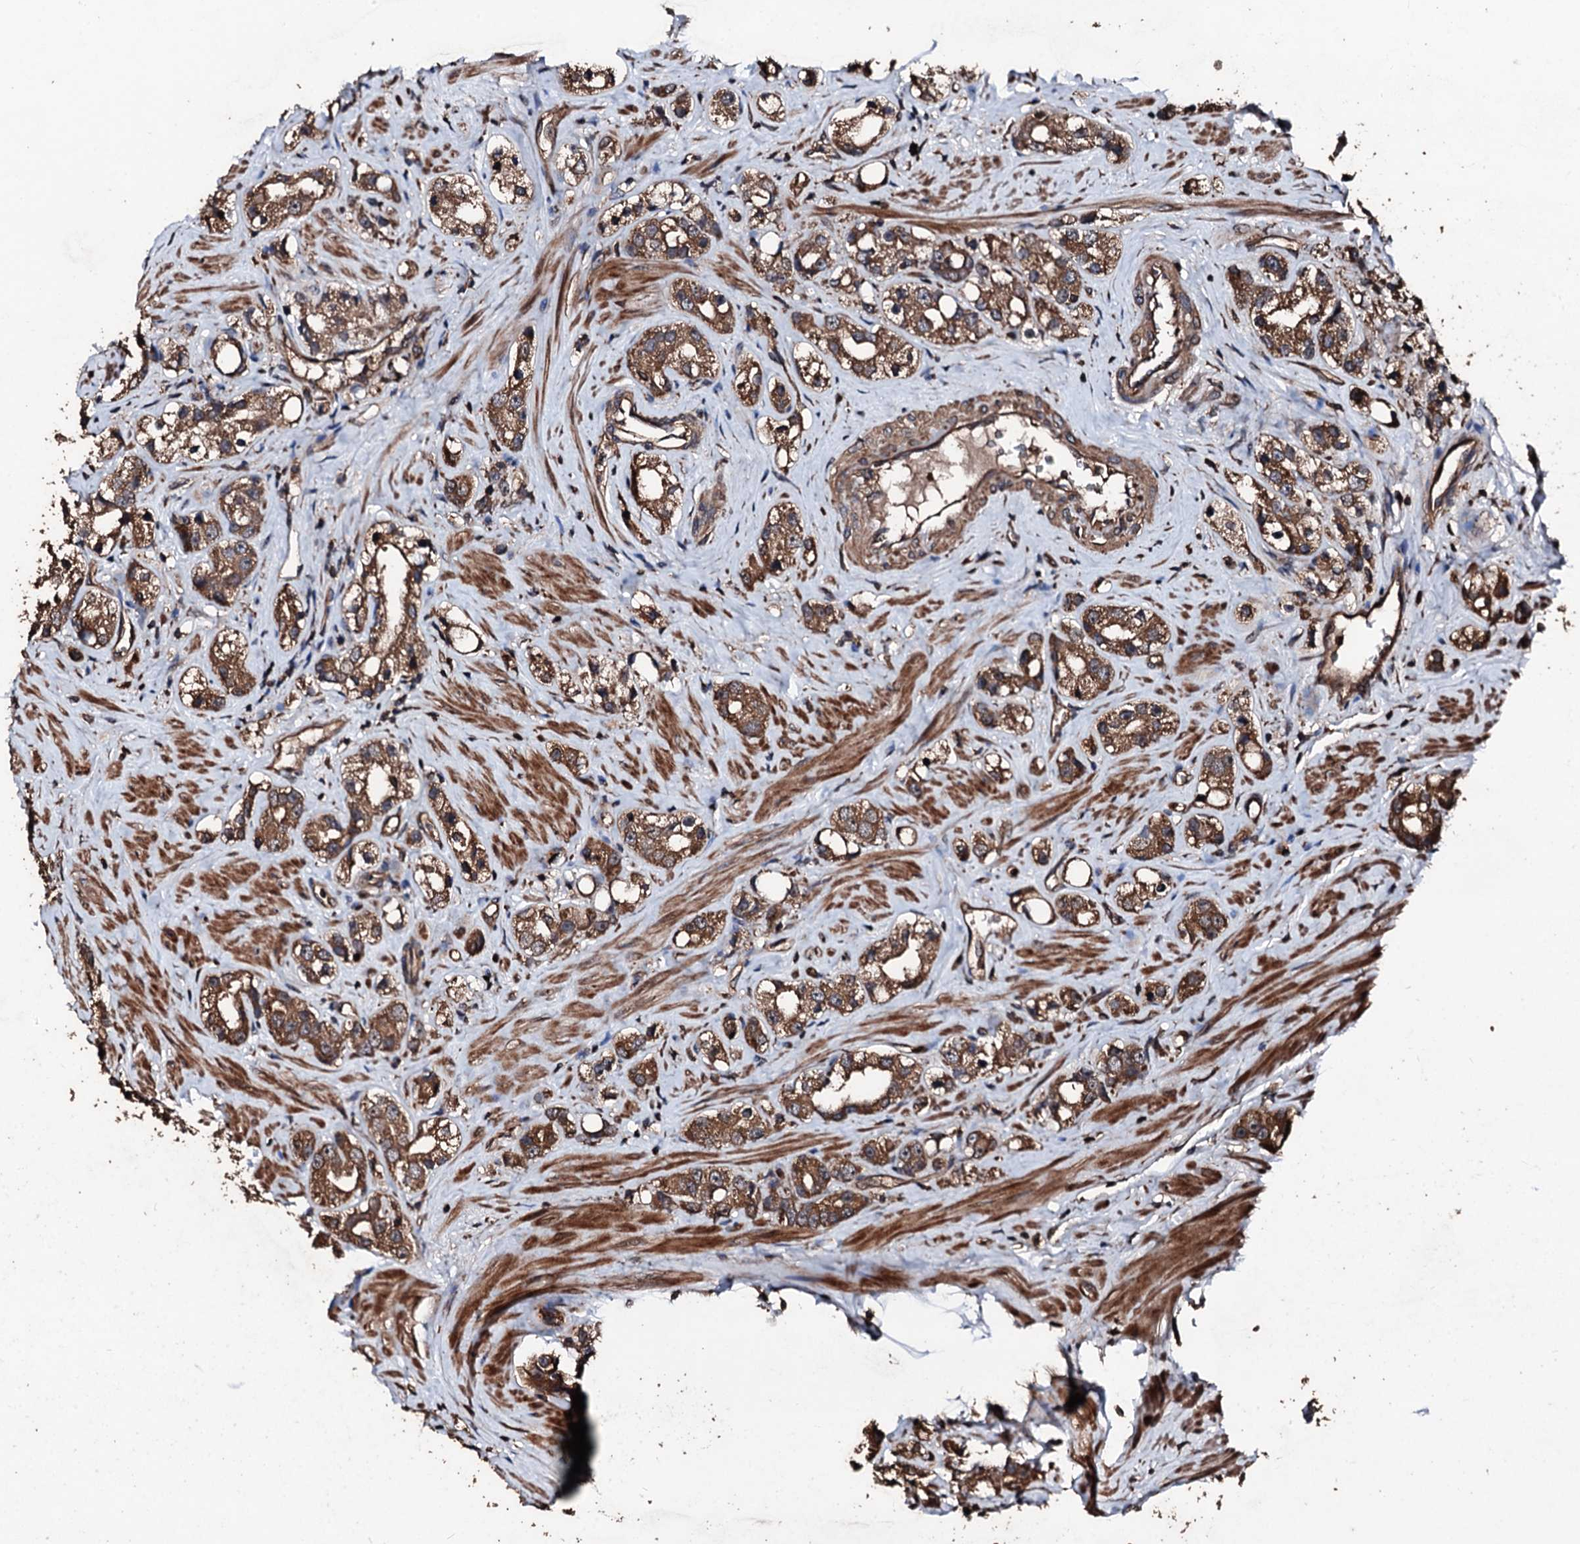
{"staining": {"intensity": "moderate", "quantity": ">75%", "location": "cytoplasmic/membranous"}, "tissue": "prostate cancer", "cell_type": "Tumor cells", "image_type": "cancer", "snomed": [{"axis": "morphology", "description": "Adenocarcinoma, NOS"}, {"axis": "topography", "description": "Prostate"}], "caption": "DAB (3,3'-diaminobenzidine) immunohistochemical staining of adenocarcinoma (prostate) exhibits moderate cytoplasmic/membranous protein expression in approximately >75% of tumor cells. Nuclei are stained in blue.", "gene": "KIF18A", "patient": {"sex": "male", "age": 79}}